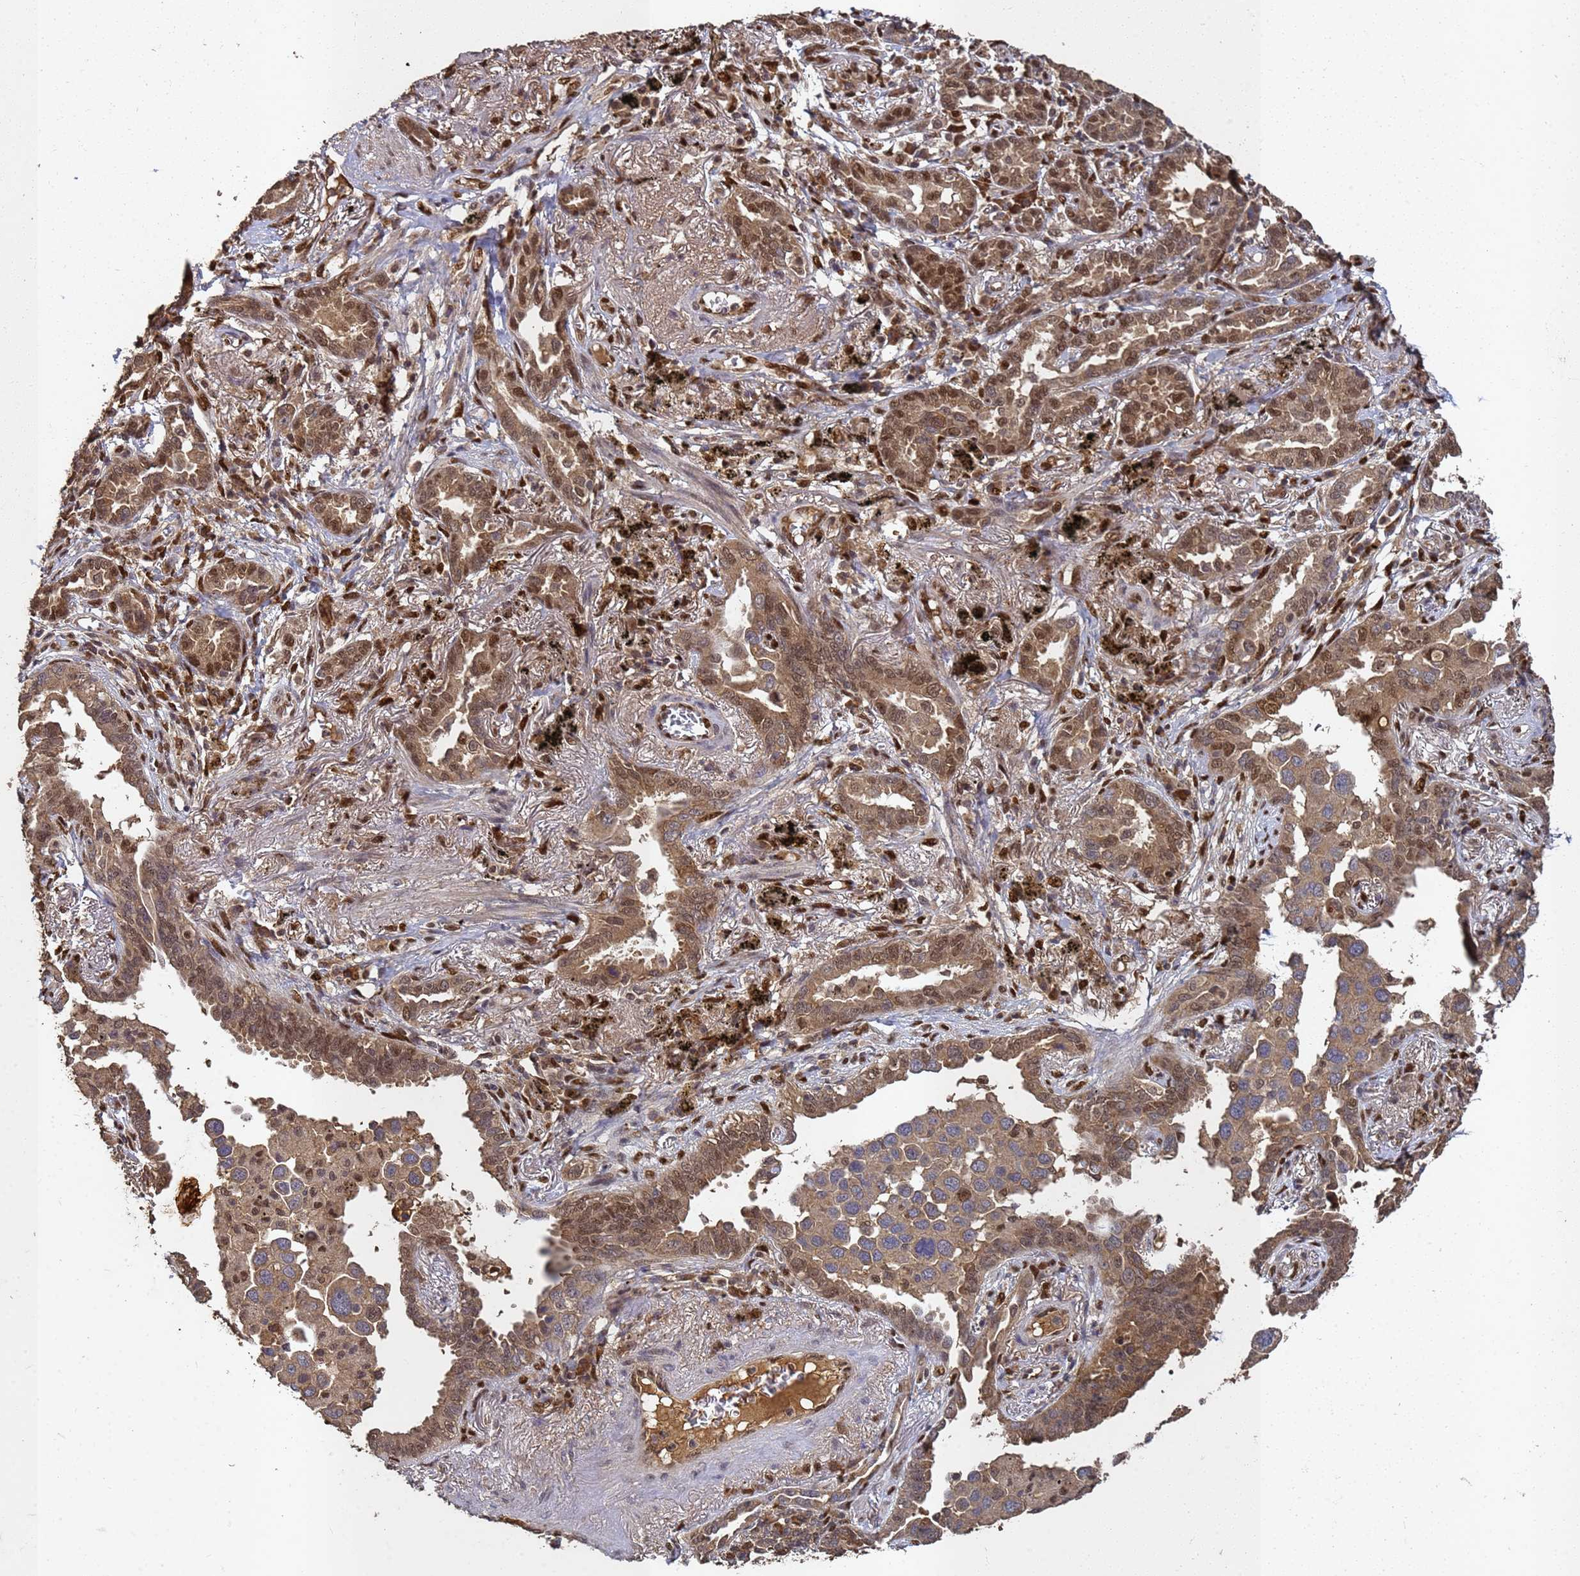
{"staining": {"intensity": "moderate", "quantity": ">75%", "location": "cytoplasmic/membranous,nuclear"}, "tissue": "lung cancer", "cell_type": "Tumor cells", "image_type": "cancer", "snomed": [{"axis": "morphology", "description": "Adenocarcinoma, NOS"}, {"axis": "topography", "description": "Lung"}], "caption": "Immunohistochemistry (IHC) image of adenocarcinoma (lung) stained for a protein (brown), which demonstrates medium levels of moderate cytoplasmic/membranous and nuclear expression in about >75% of tumor cells.", "gene": "SECISBP2", "patient": {"sex": "male", "age": 67}}